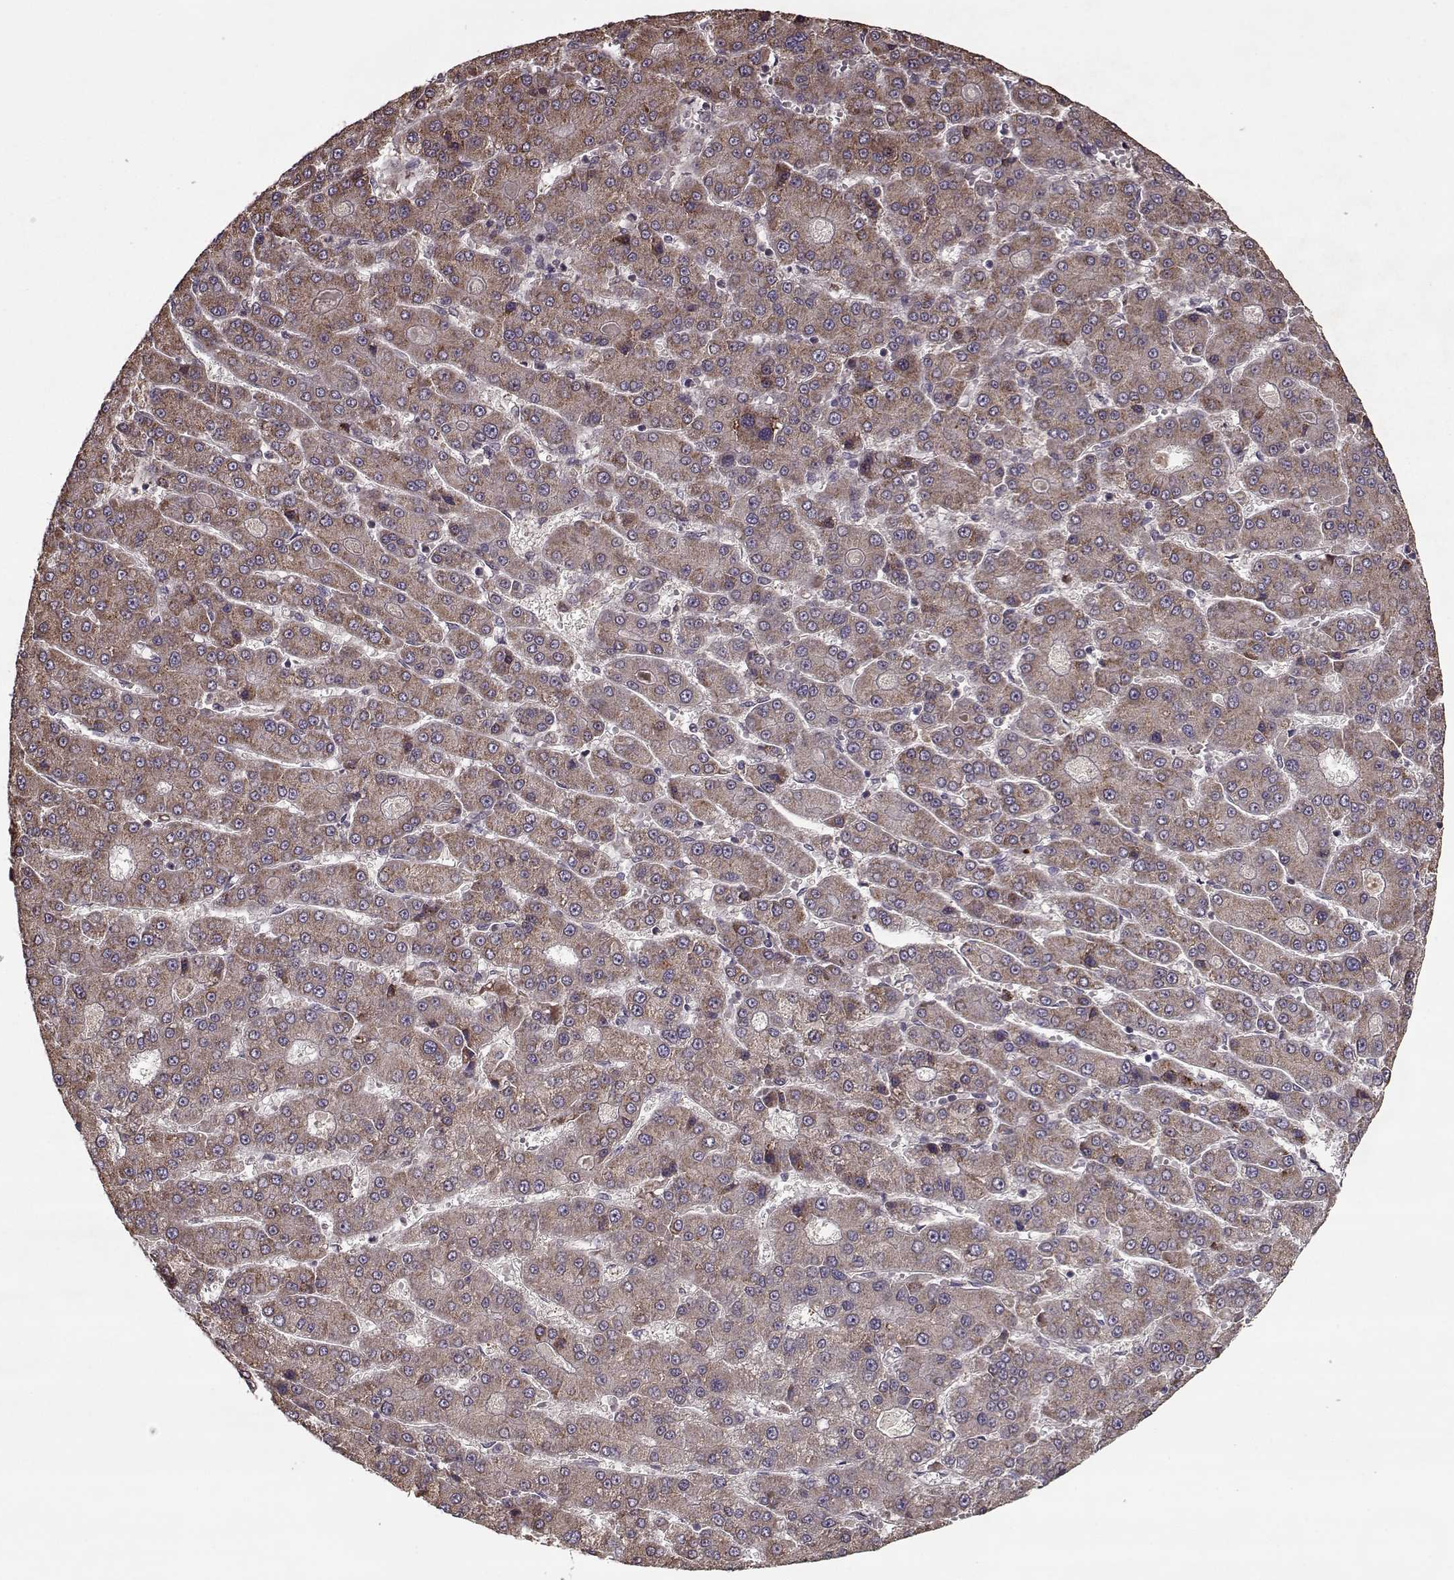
{"staining": {"intensity": "moderate", "quantity": ">75%", "location": "cytoplasmic/membranous"}, "tissue": "liver cancer", "cell_type": "Tumor cells", "image_type": "cancer", "snomed": [{"axis": "morphology", "description": "Carcinoma, Hepatocellular, NOS"}, {"axis": "topography", "description": "Liver"}], "caption": "Protein expression analysis of human liver cancer reveals moderate cytoplasmic/membranous staining in approximately >75% of tumor cells.", "gene": "IMMP1L", "patient": {"sex": "male", "age": 70}}